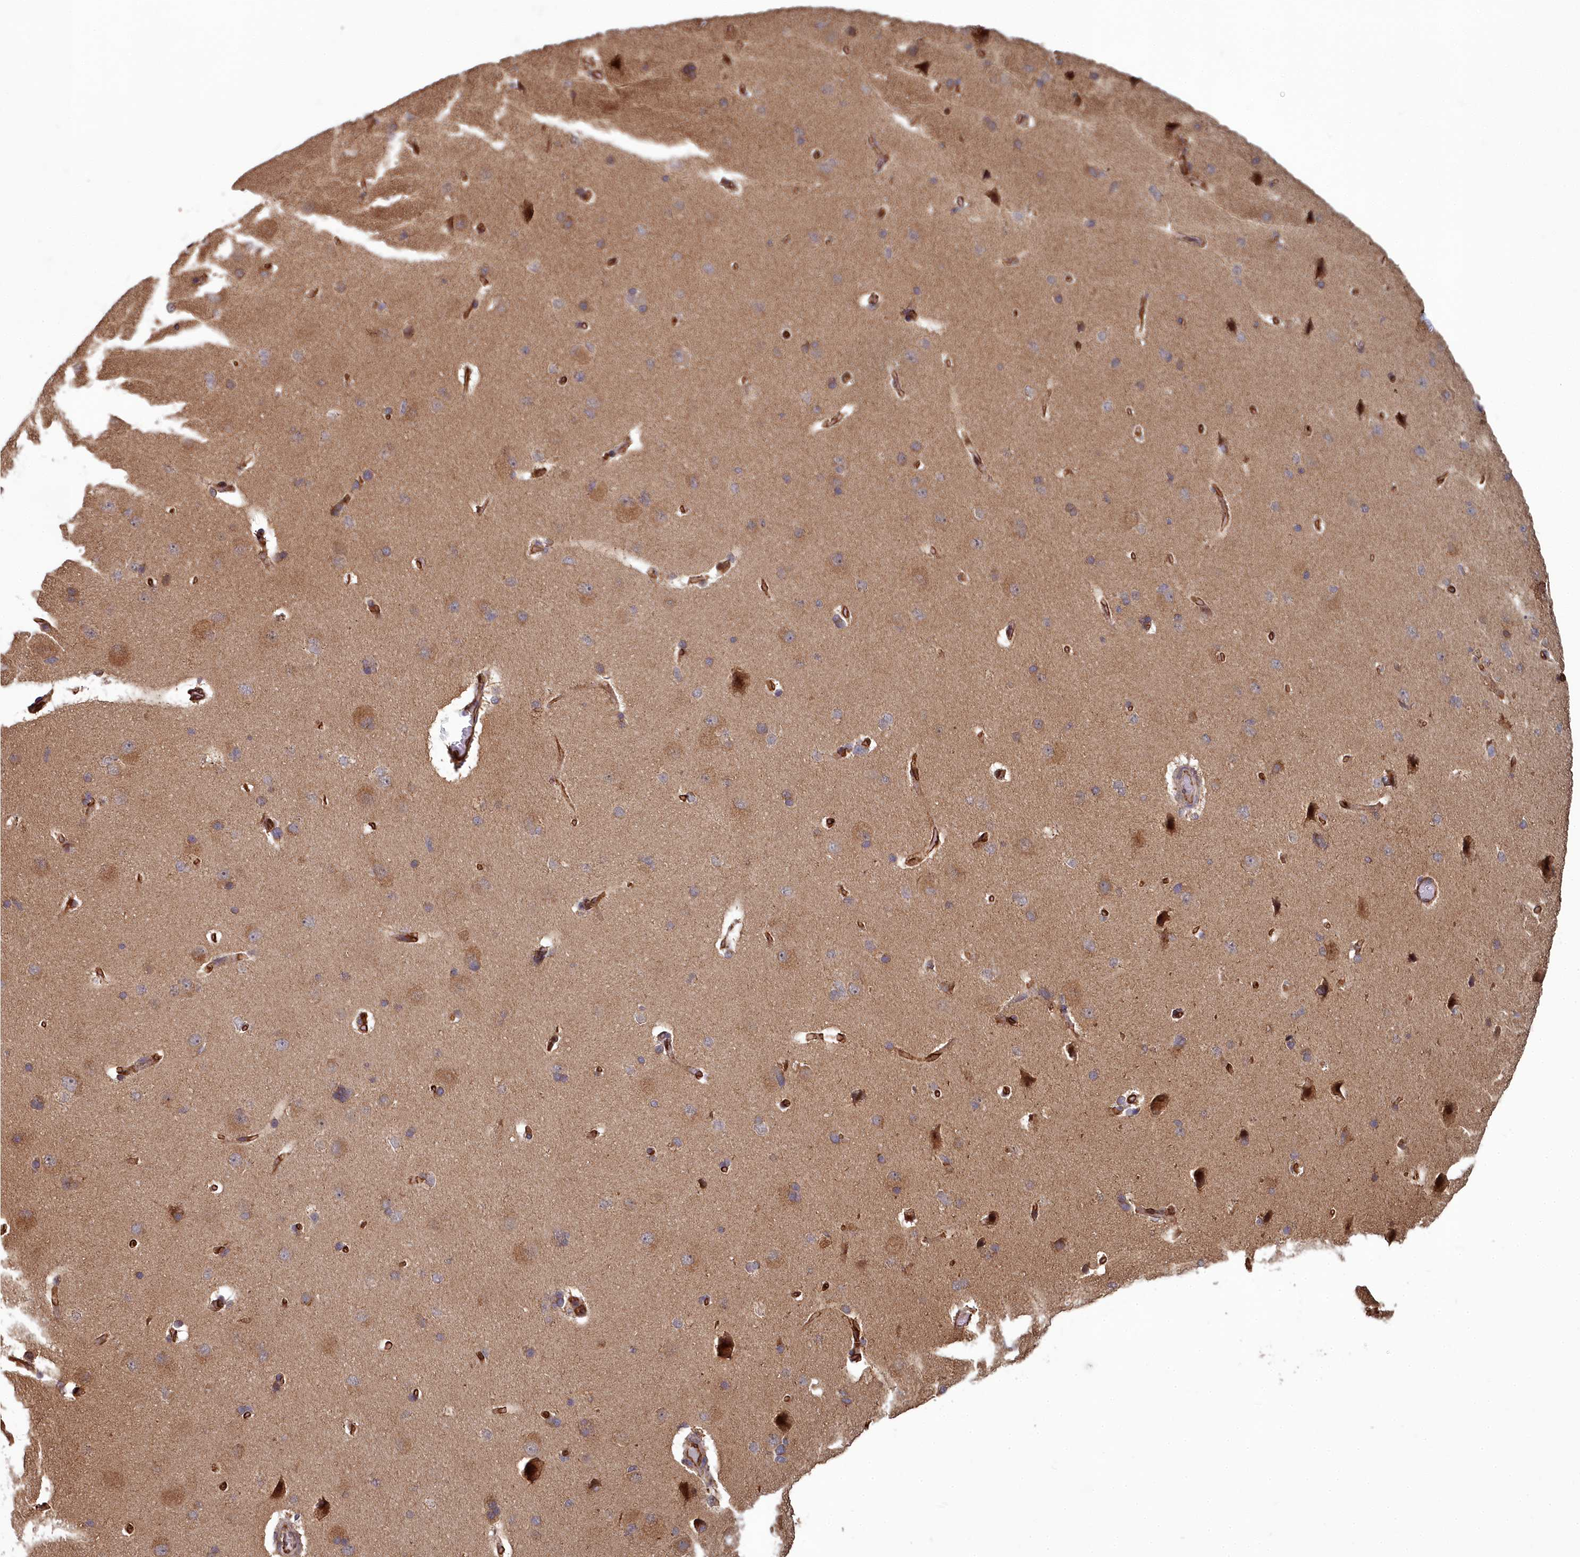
{"staining": {"intensity": "strong", "quantity": ">75%", "location": "cytoplasmic/membranous"}, "tissue": "cerebral cortex", "cell_type": "Endothelial cells", "image_type": "normal", "snomed": [{"axis": "morphology", "description": "Normal tissue, NOS"}, {"axis": "topography", "description": "Cerebral cortex"}], "caption": "A high-resolution histopathology image shows immunohistochemistry (IHC) staining of normal cerebral cortex, which displays strong cytoplasmic/membranous staining in approximately >75% of endothelial cells.", "gene": "TSPYL4", "patient": {"sex": "male", "age": 62}}